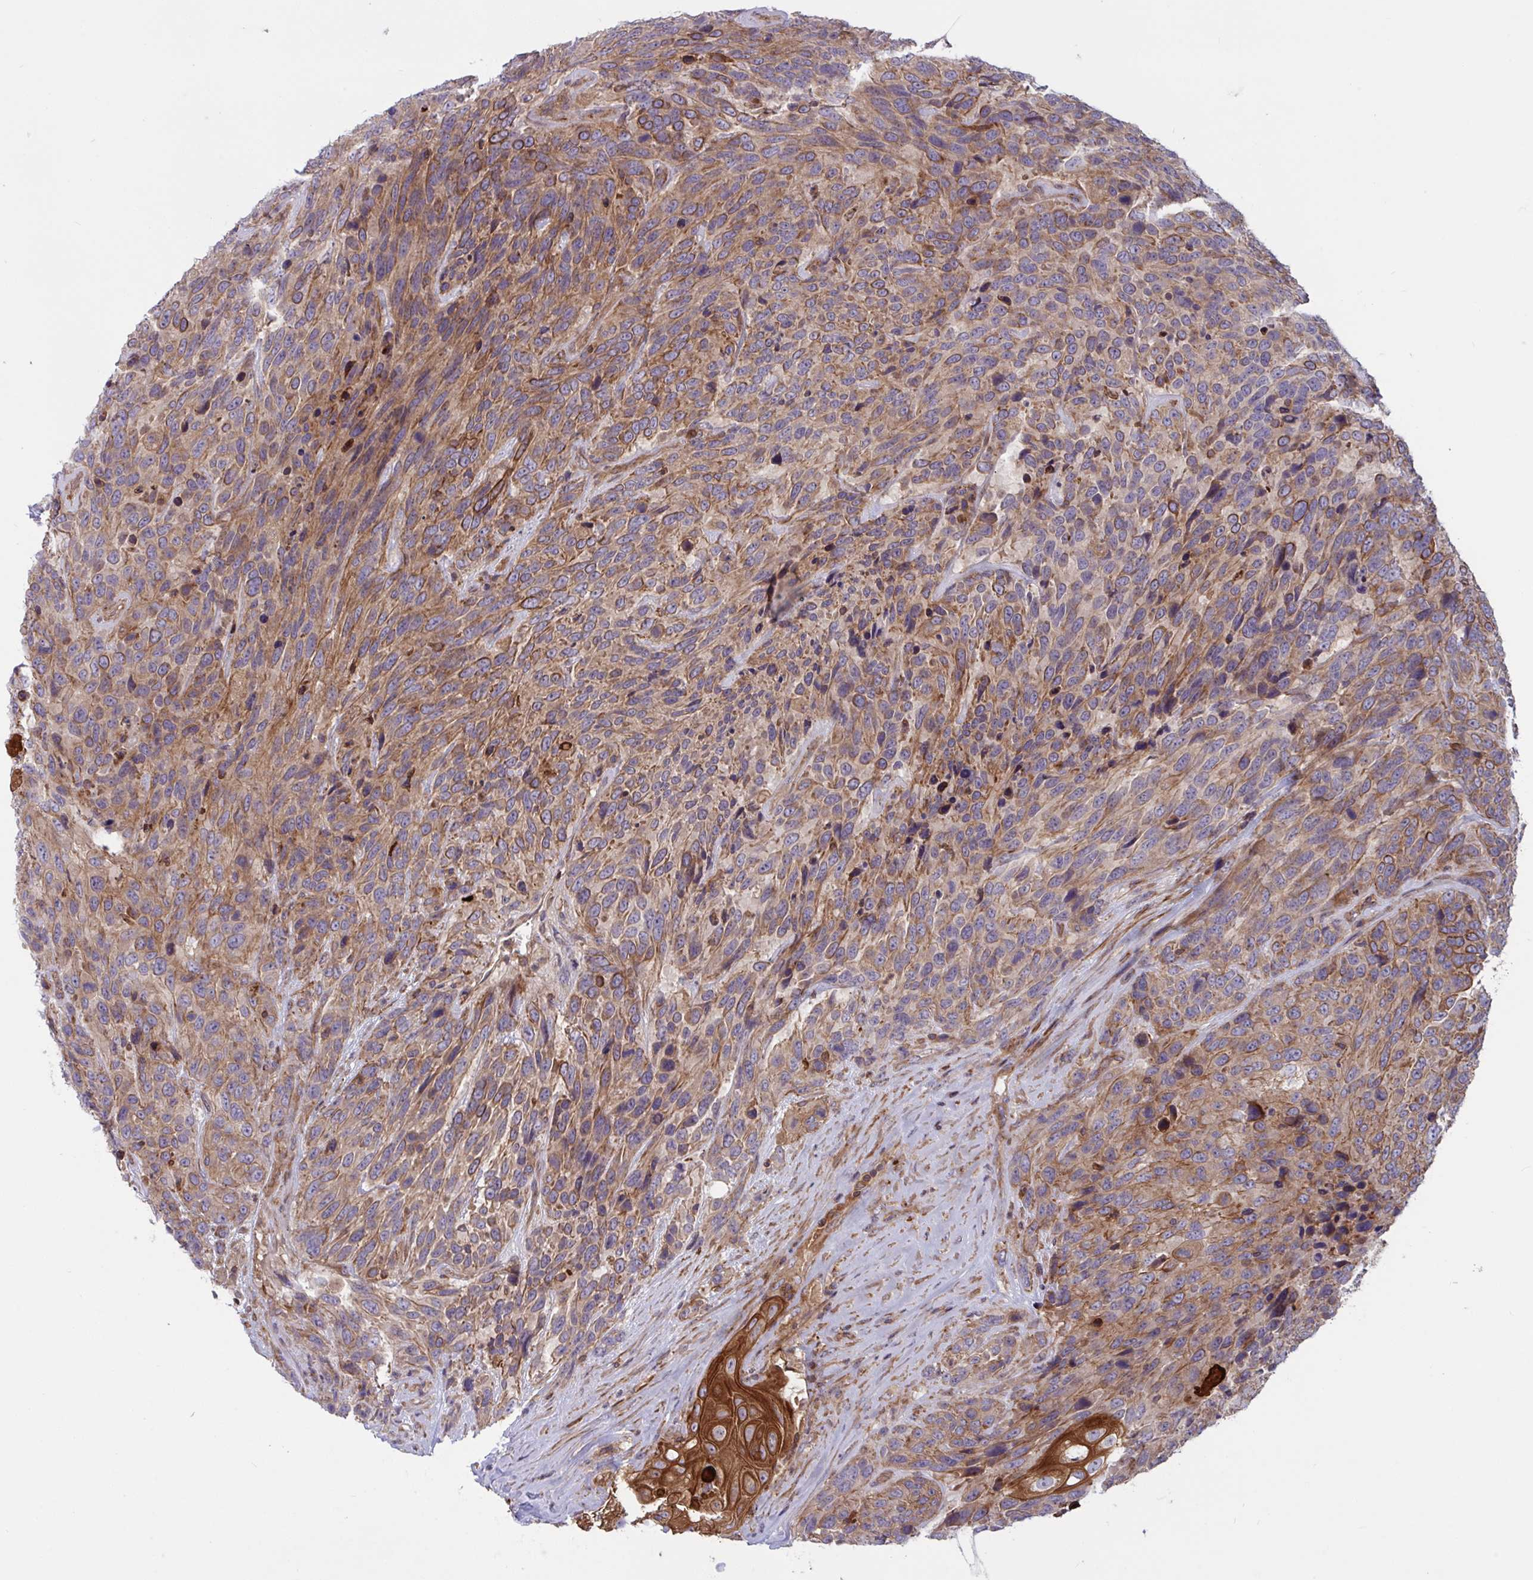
{"staining": {"intensity": "strong", "quantity": "25%-75%", "location": "cytoplasmic/membranous"}, "tissue": "urothelial cancer", "cell_type": "Tumor cells", "image_type": "cancer", "snomed": [{"axis": "morphology", "description": "Urothelial carcinoma, High grade"}, {"axis": "topography", "description": "Urinary bladder"}], "caption": "The histopathology image reveals immunohistochemical staining of urothelial cancer. There is strong cytoplasmic/membranous staining is seen in approximately 25%-75% of tumor cells.", "gene": "TANK", "patient": {"sex": "female", "age": 70}}